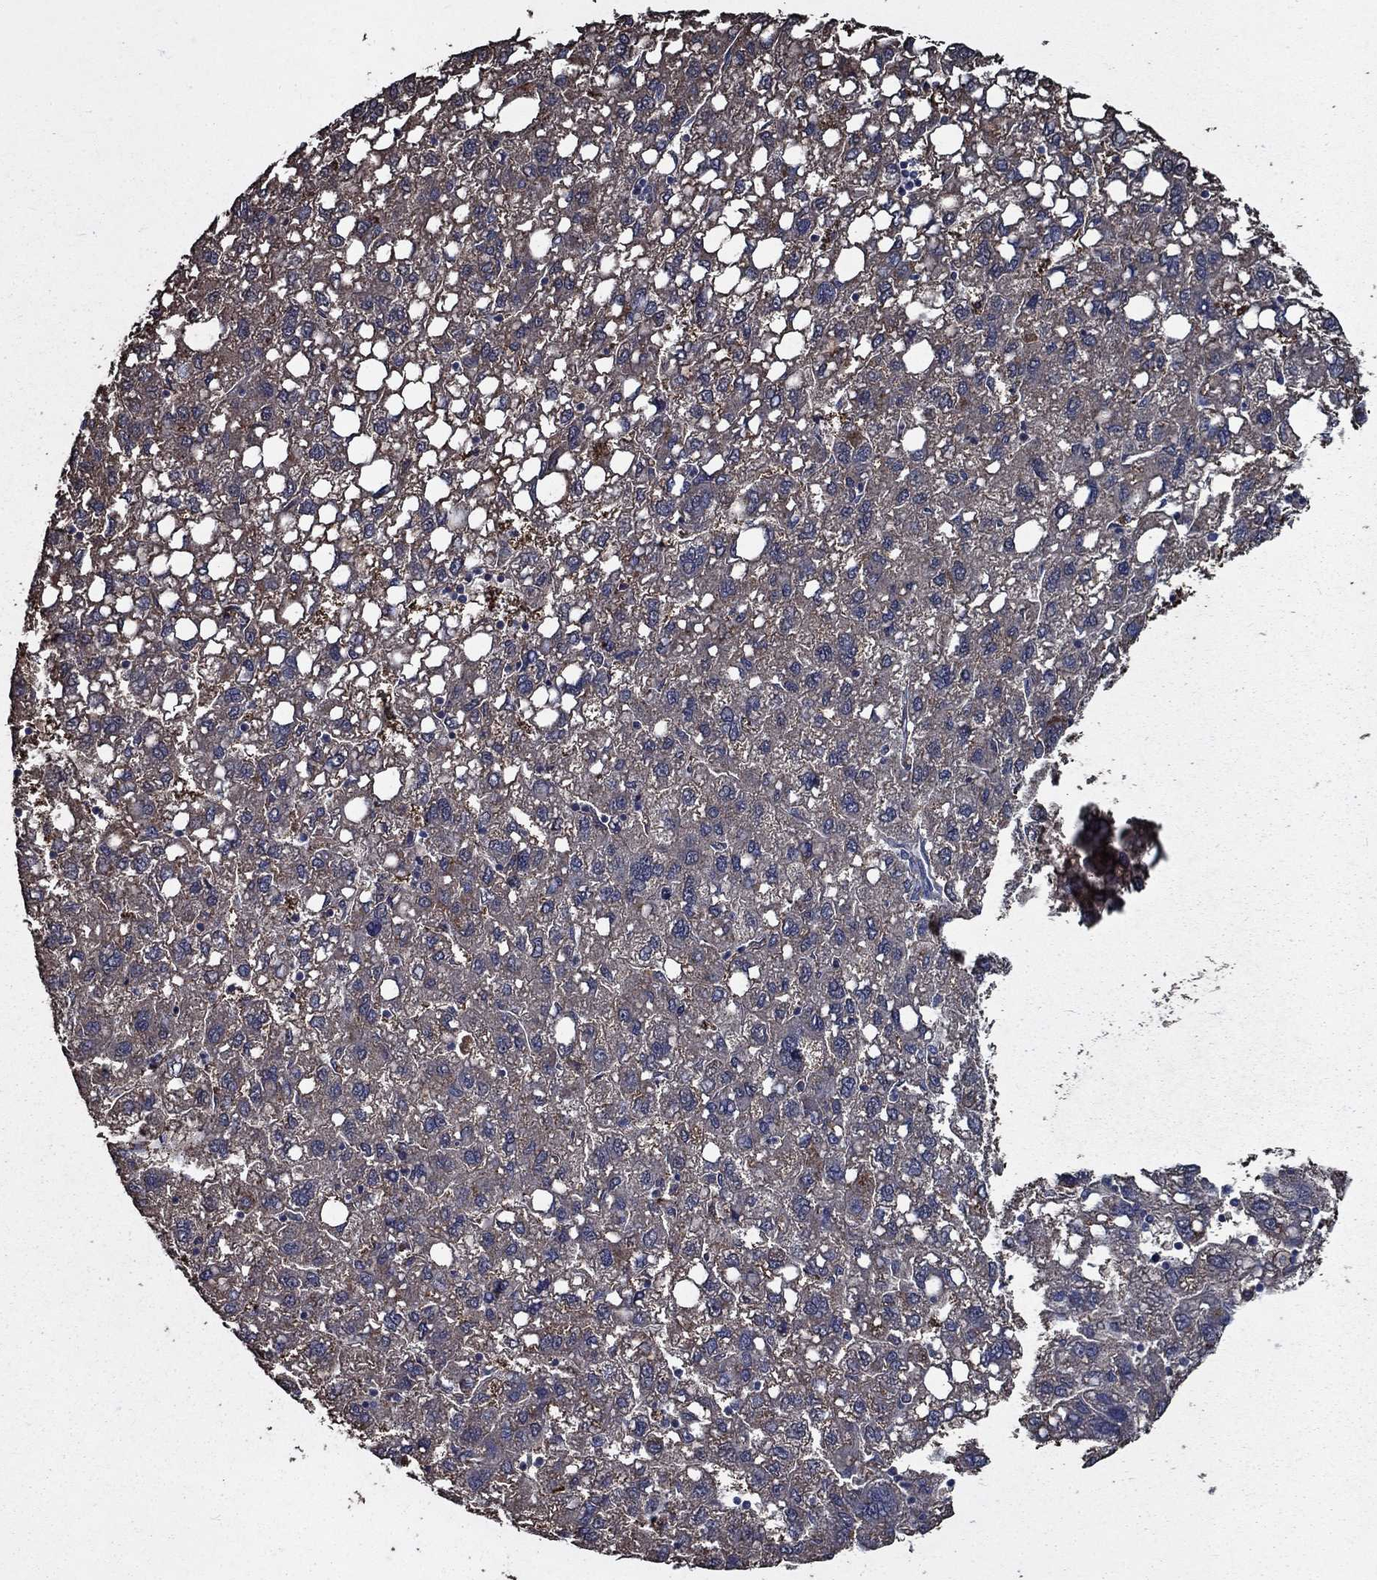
{"staining": {"intensity": "moderate", "quantity": "<25%", "location": "cytoplasmic/membranous"}, "tissue": "liver cancer", "cell_type": "Tumor cells", "image_type": "cancer", "snomed": [{"axis": "morphology", "description": "Carcinoma, Hepatocellular, NOS"}, {"axis": "topography", "description": "Liver"}], "caption": "A histopathology image of human liver cancer stained for a protein displays moderate cytoplasmic/membranous brown staining in tumor cells.", "gene": "SLC44A1", "patient": {"sex": "female", "age": 82}}